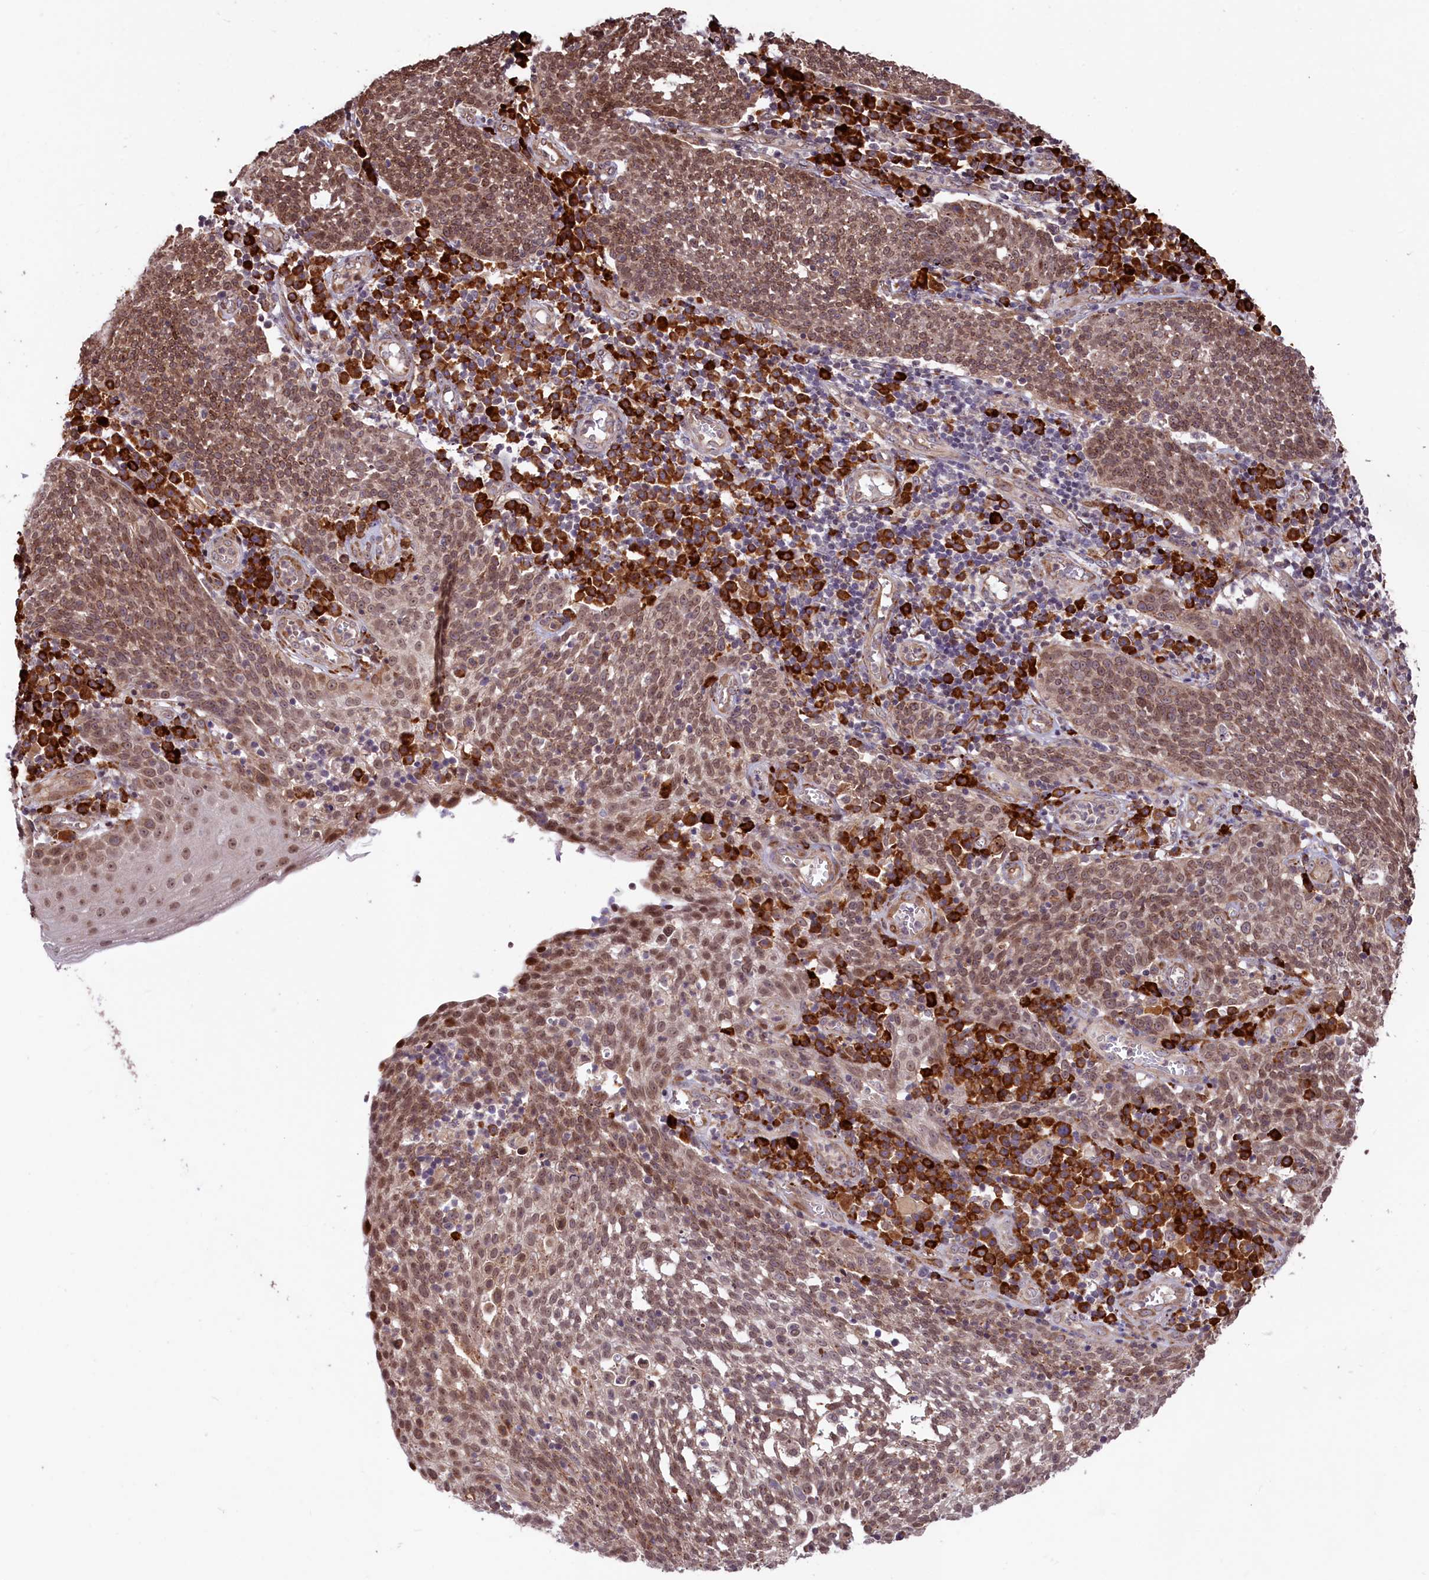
{"staining": {"intensity": "moderate", "quantity": ">75%", "location": "cytoplasmic/membranous,nuclear"}, "tissue": "cervical cancer", "cell_type": "Tumor cells", "image_type": "cancer", "snomed": [{"axis": "morphology", "description": "Squamous cell carcinoma, NOS"}, {"axis": "topography", "description": "Cervix"}], "caption": "Human cervical cancer (squamous cell carcinoma) stained with a protein marker exhibits moderate staining in tumor cells.", "gene": "C5orf15", "patient": {"sex": "female", "age": 34}}